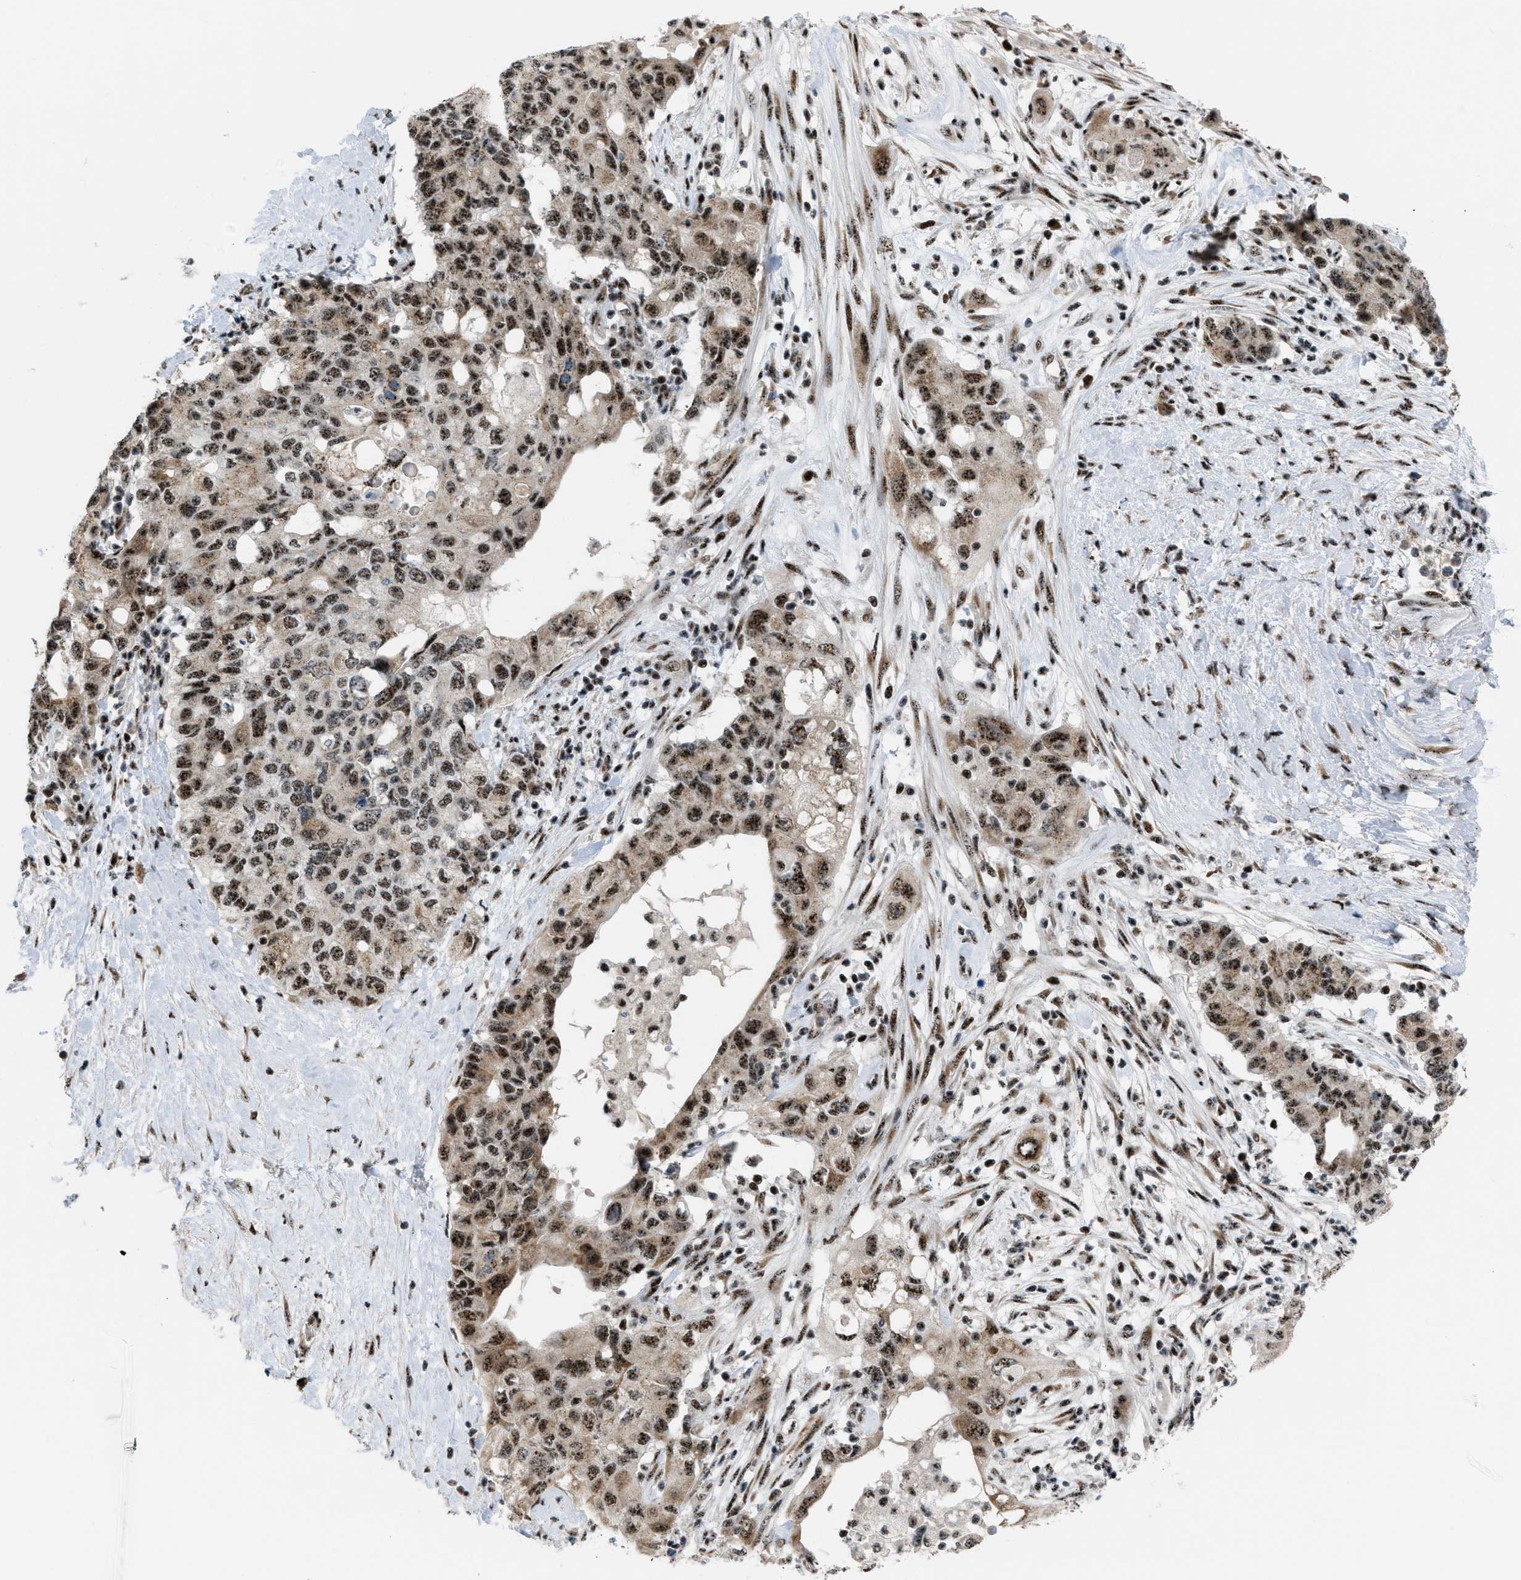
{"staining": {"intensity": "strong", "quantity": ">75%", "location": "nuclear"}, "tissue": "pancreatic cancer", "cell_type": "Tumor cells", "image_type": "cancer", "snomed": [{"axis": "morphology", "description": "Adenocarcinoma, NOS"}, {"axis": "topography", "description": "Pancreas"}], "caption": "Protein expression analysis of human pancreatic cancer (adenocarcinoma) reveals strong nuclear expression in about >75% of tumor cells. Nuclei are stained in blue.", "gene": "CDR2", "patient": {"sex": "female", "age": 56}}